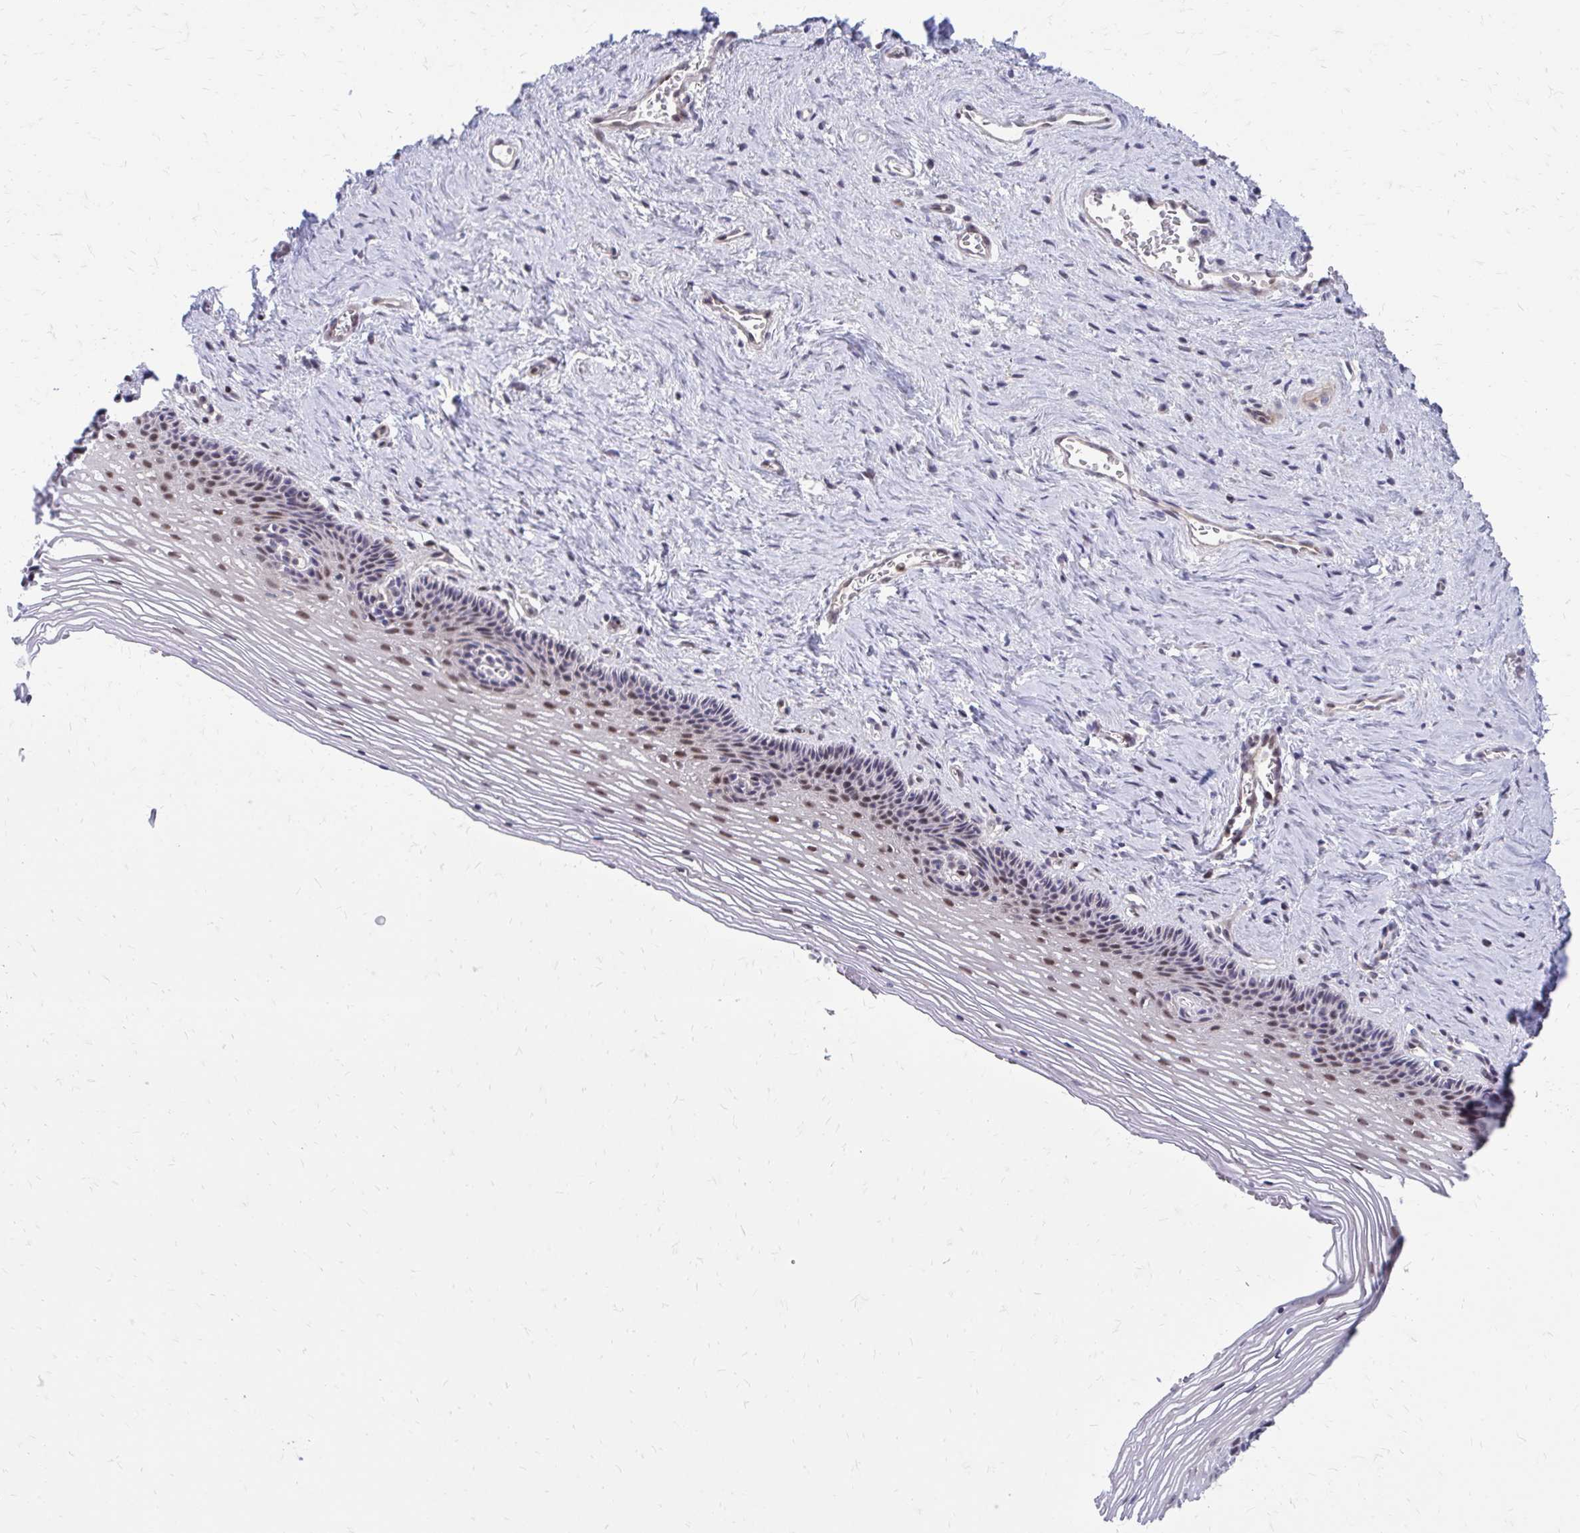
{"staining": {"intensity": "moderate", "quantity": "<25%", "location": "nuclear"}, "tissue": "vagina", "cell_type": "Squamous epithelial cells", "image_type": "normal", "snomed": [{"axis": "morphology", "description": "Normal tissue, NOS"}, {"axis": "topography", "description": "Vagina"}, {"axis": "topography", "description": "Cervix"}], "caption": "Immunohistochemistry (IHC) staining of normal vagina, which reveals low levels of moderate nuclear positivity in approximately <25% of squamous epithelial cells indicating moderate nuclear protein expression. The staining was performed using DAB (brown) for protein detection and nuclei were counterstained in hematoxylin (blue).", "gene": "ANKRD30B", "patient": {"sex": "female", "age": 37}}